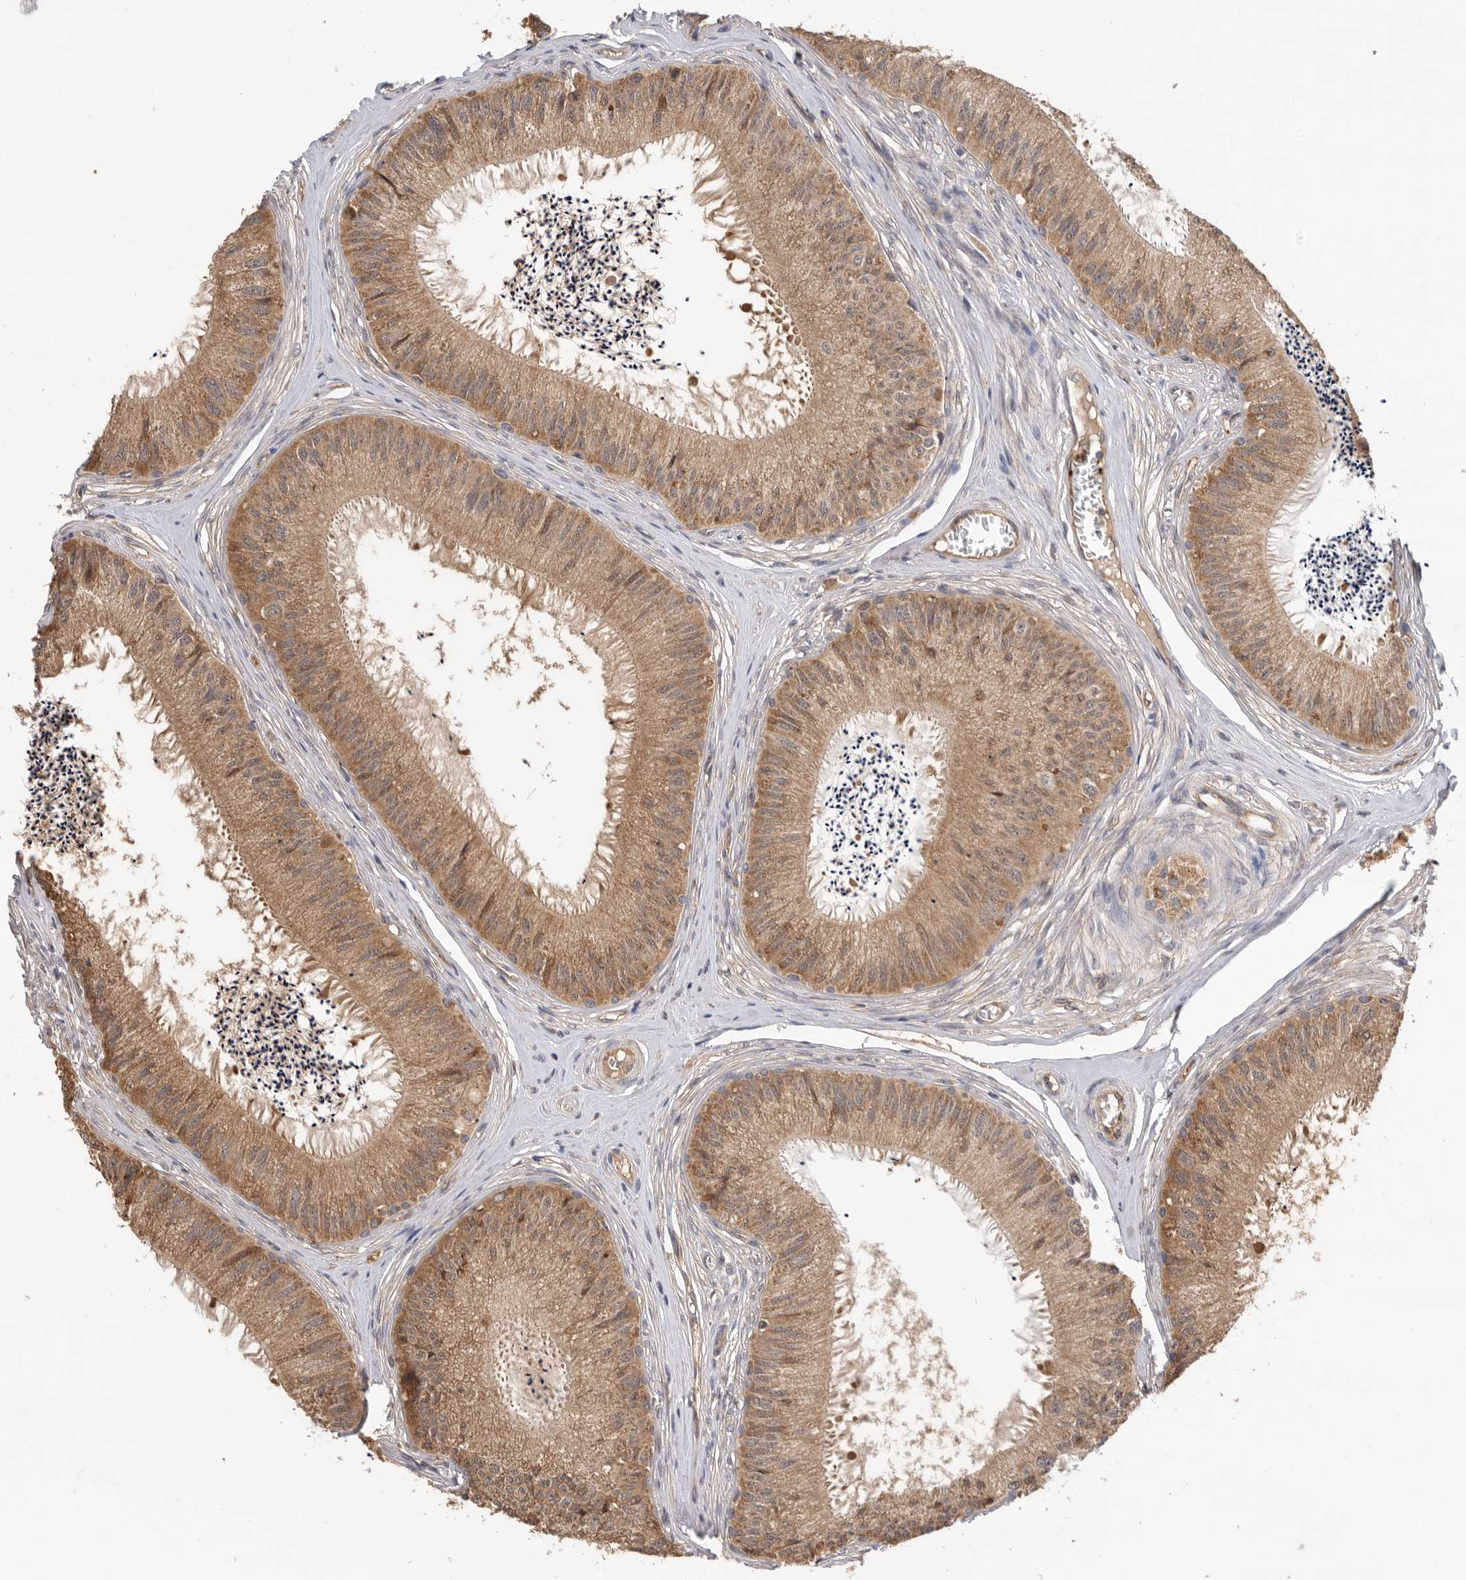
{"staining": {"intensity": "moderate", "quantity": ">75%", "location": "cytoplasmic/membranous"}, "tissue": "epididymis", "cell_type": "Glandular cells", "image_type": "normal", "snomed": [{"axis": "morphology", "description": "Normal tissue, NOS"}, {"axis": "topography", "description": "Epididymis"}], "caption": "A photomicrograph showing moderate cytoplasmic/membranous positivity in approximately >75% of glandular cells in benign epididymis, as visualized by brown immunohistochemical staining.", "gene": "CDC42BPB", "patient": {"sex": "male", "age": 79}}